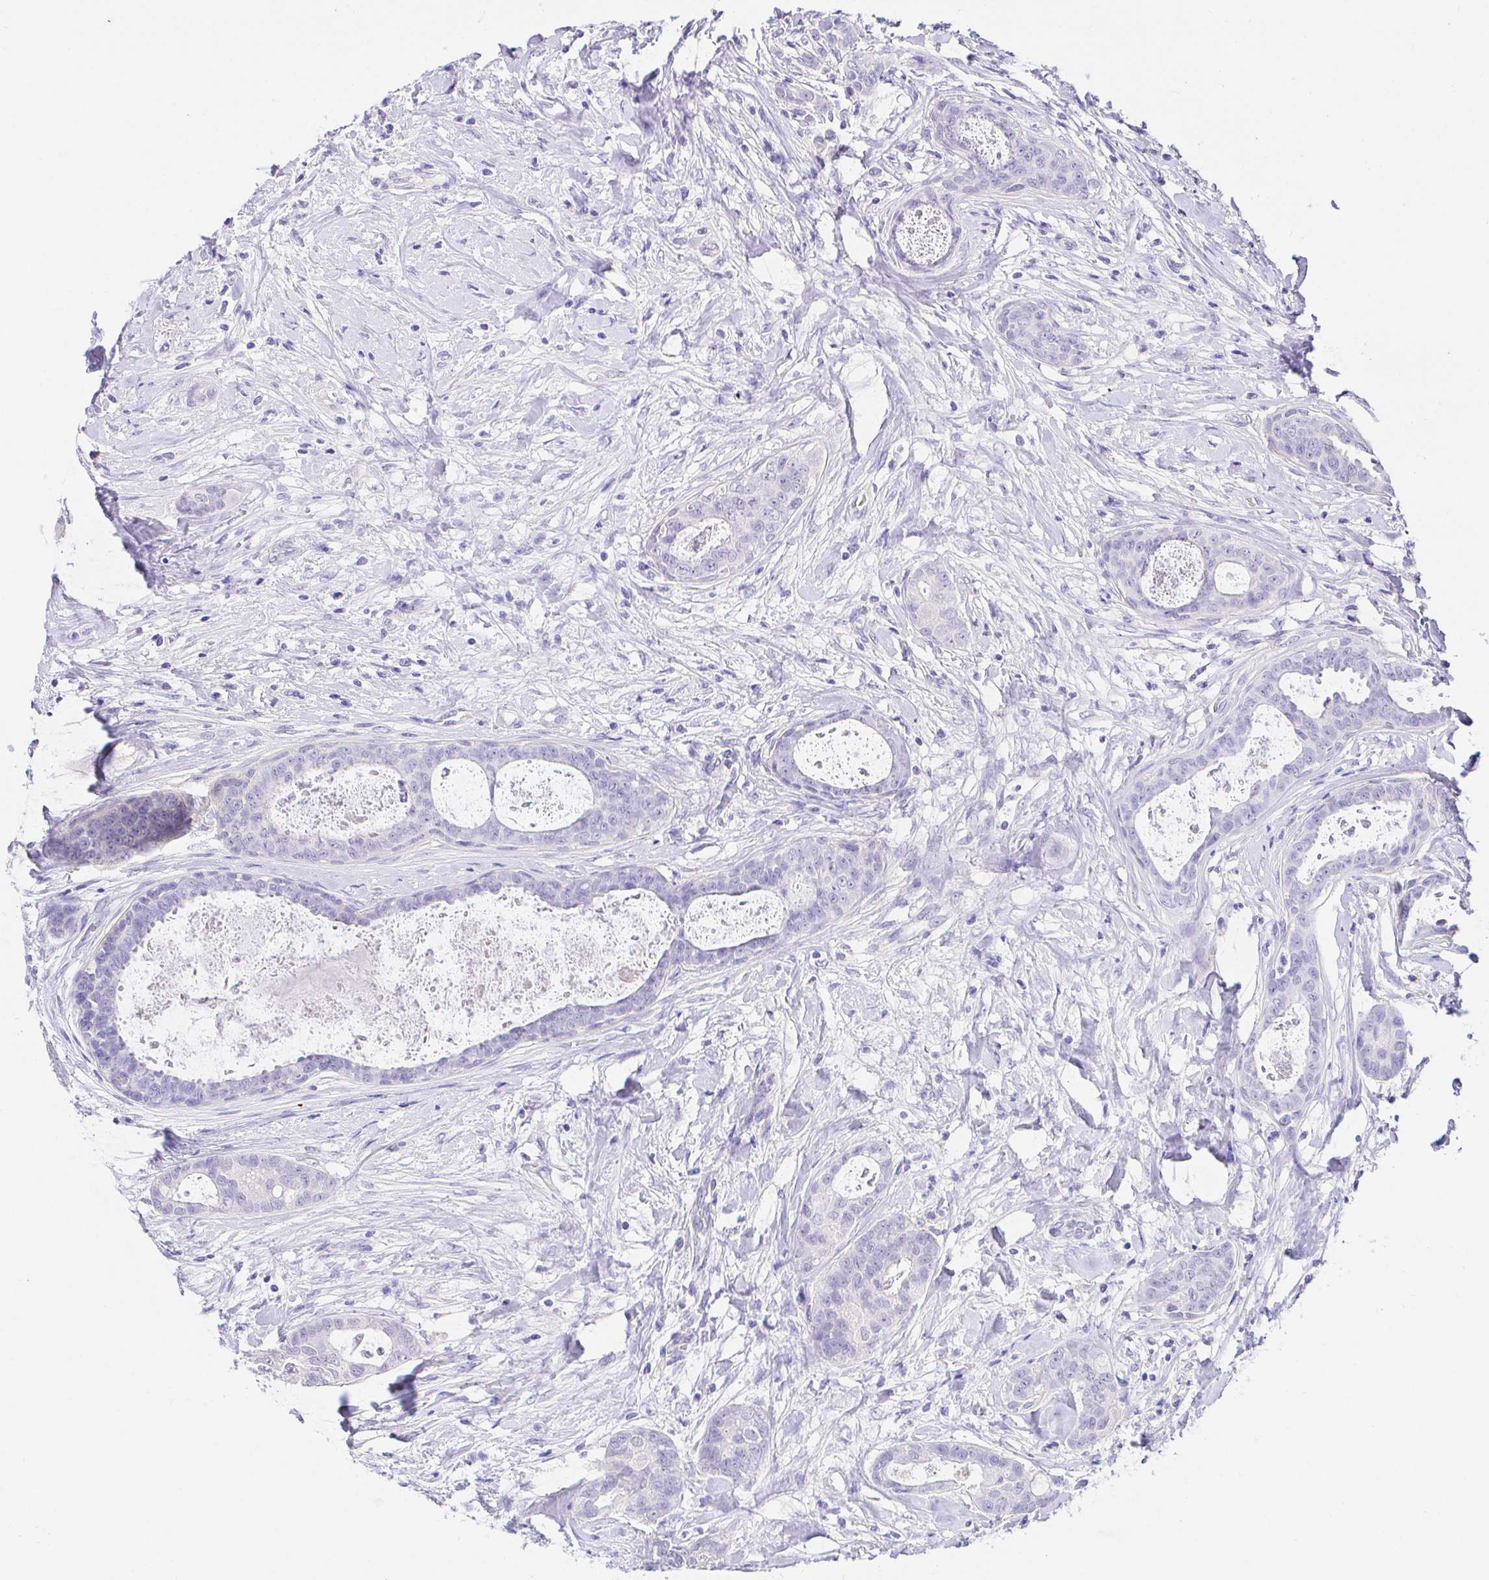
{"staining": {"intensity": "negative", "quantity": "none", "location": "none"}, "tissue": "breast cancer", "cell_type": "Tumor cells", "image_type": "cancer", "snomed": [{"axis": "morphology", "description": "Duct carcinoma"}, {"axis": "topography", "description": "Breast"}], "caption": "Breast invasive ductal carcinoma stained for a protein using immunohistochemistry shows no positivity tumor cells.", "gene": "CDO1", "patient": {"sex": "female", "age": 45}}